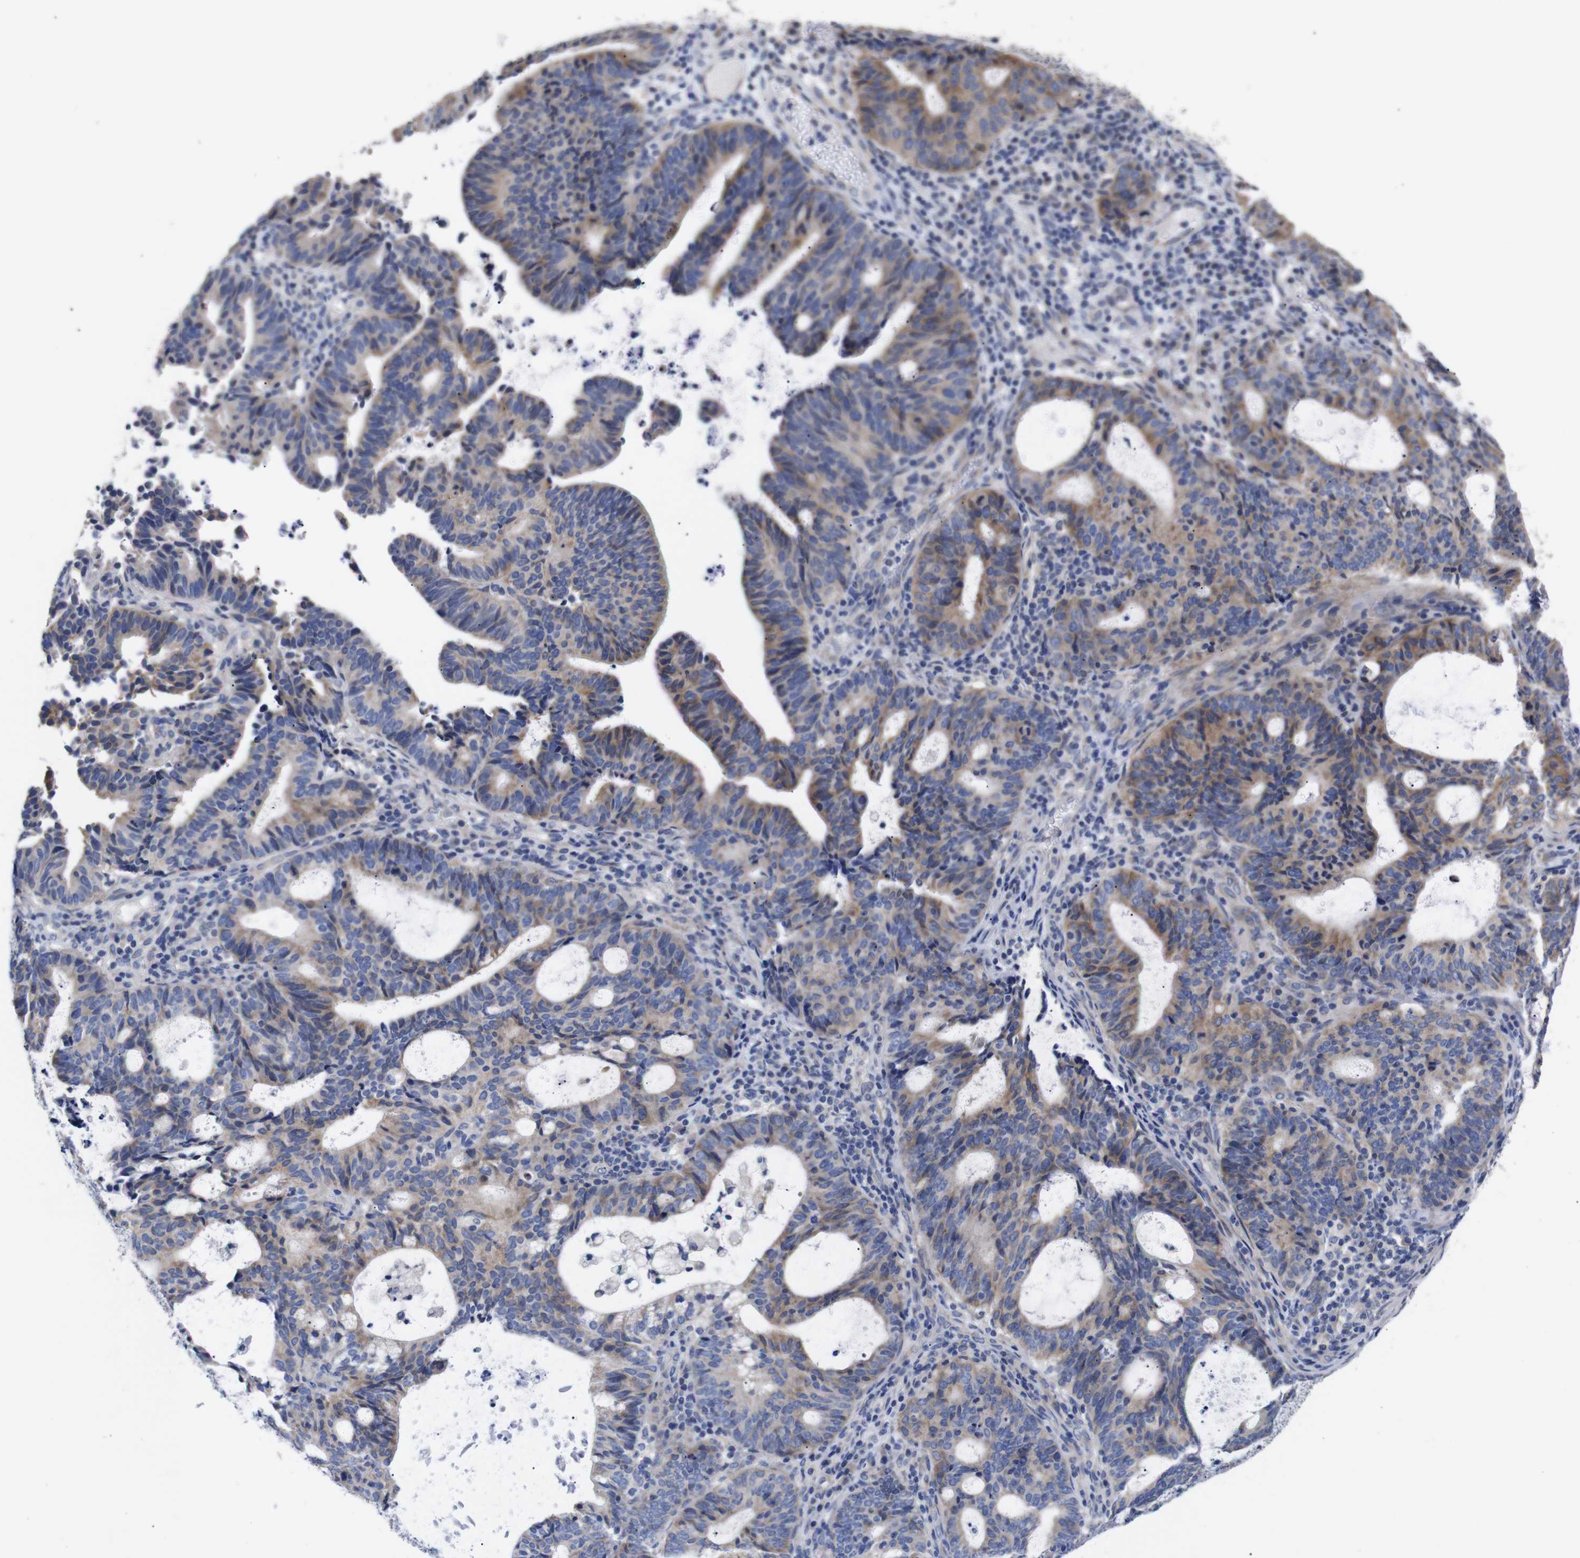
{"staining": {"intensity": "moderate", "quantity": "25%-75%", "location": "cytoplasmic/membranous"}, "tissue": "endometrial cancer", "cell_type": "Tumor cells", "image_type": "cancer", "snomed": [{"axis": "morphology", "description": "Adenocarcinoma, NOS"}, {"axis": "topography", "description": "Uterus"}], "caption": "Immunohistochemical staining of human endometrial adenocarcinoma shows moderate cytoplasmic/membranous protein staining in approximately 25%-75% of tumor cells. The staining was performed using DAB, with brown indicating positive protein expression. Nuclei are stained blue with hematoxylin.", "gene": "OPN3", "patient": {"sex": "female", "age": 83}}